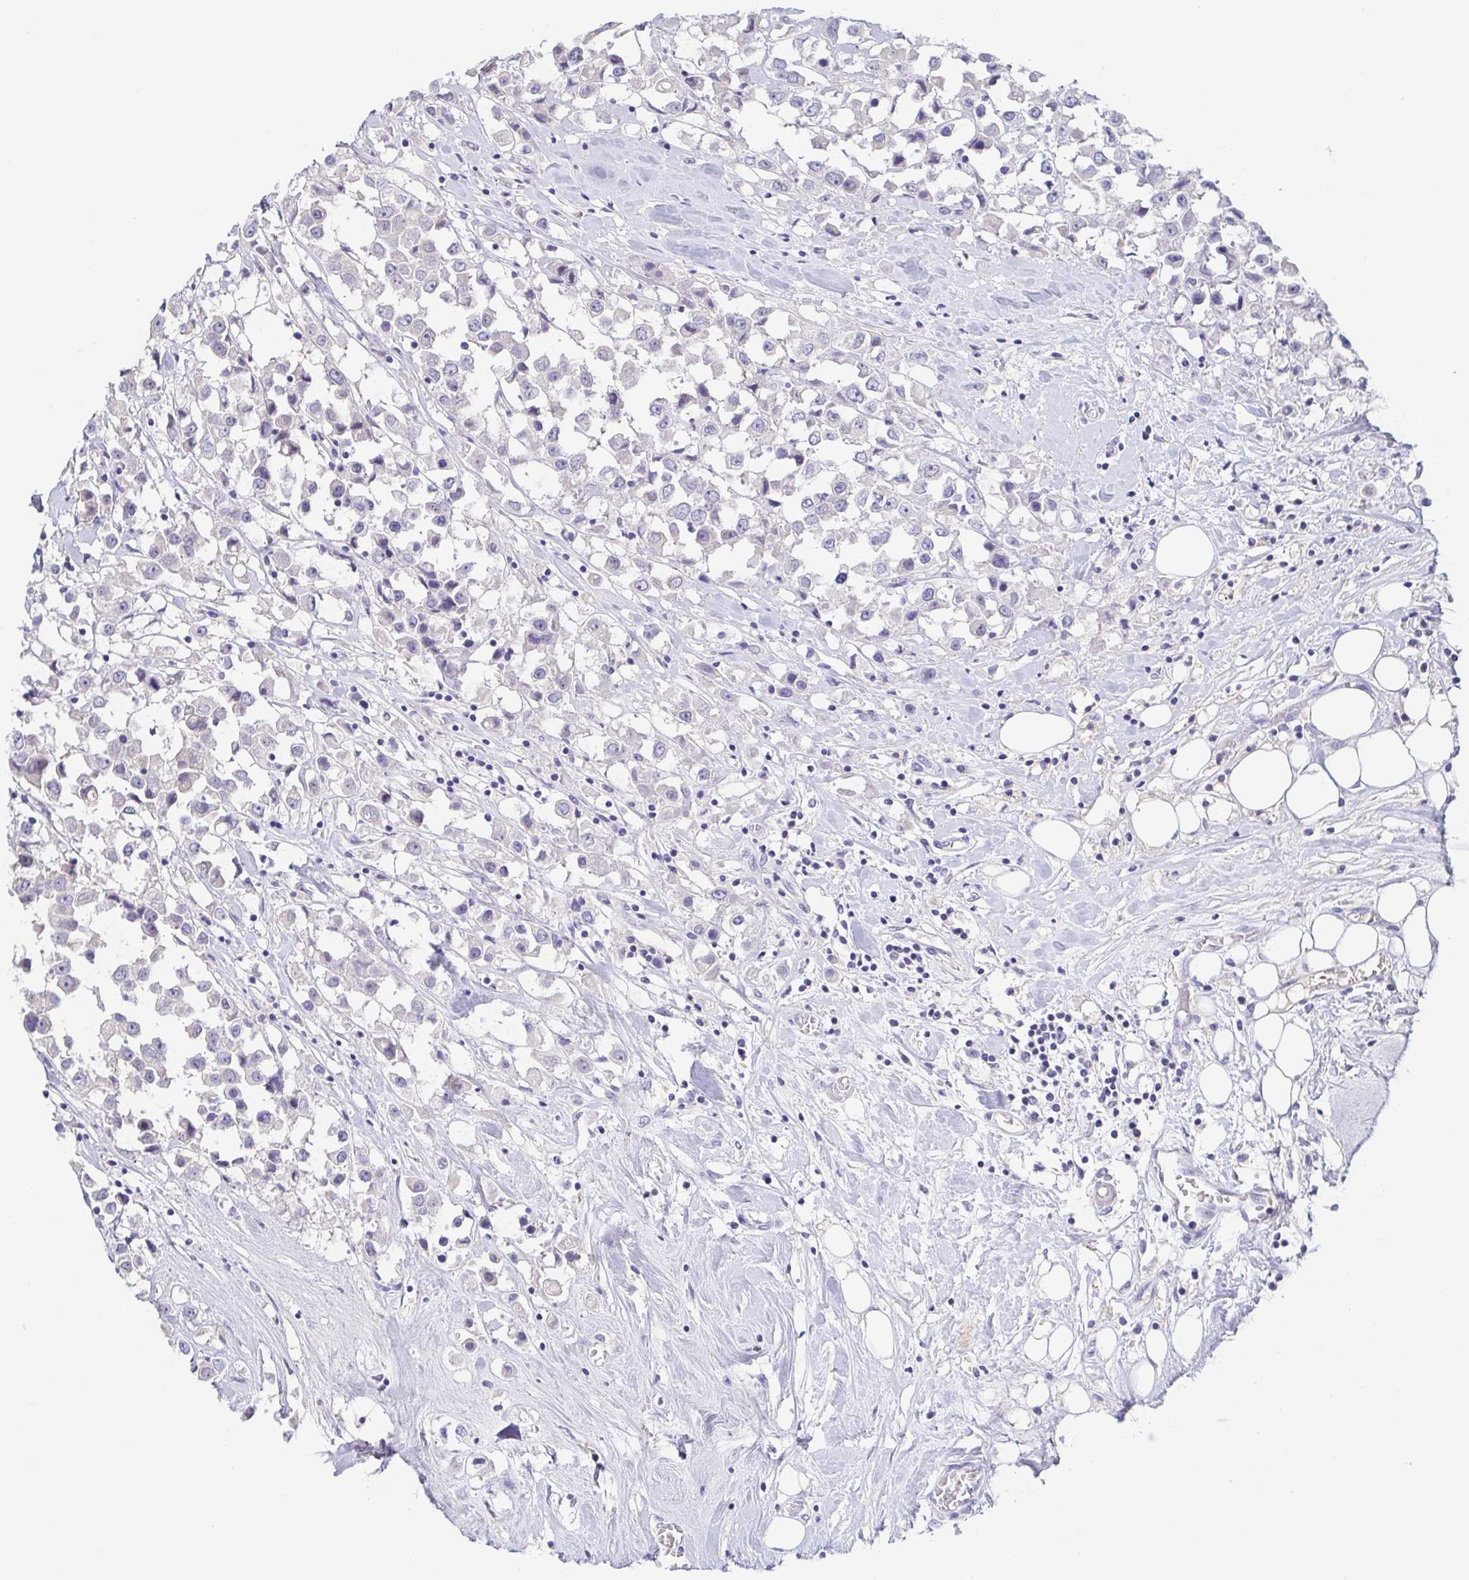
{"staining": {"intensity": "negative", "quantity": "none", "location": "none"}, "tissue": "breast cancer", "cell_type": "Tumor cells", "image_type": "cancer", "snomed": [{"axis": "morphology", "description": "Duct carcinoma"}, {"axis": "topography", "description": "Breast"}], "caption": "Intraductal carcinoma (breast) was stained to show a protein in brown. There is no significant staining in tumor cells.", "gene": "TREH", "patient": {"sex": "female", "age": 61}}